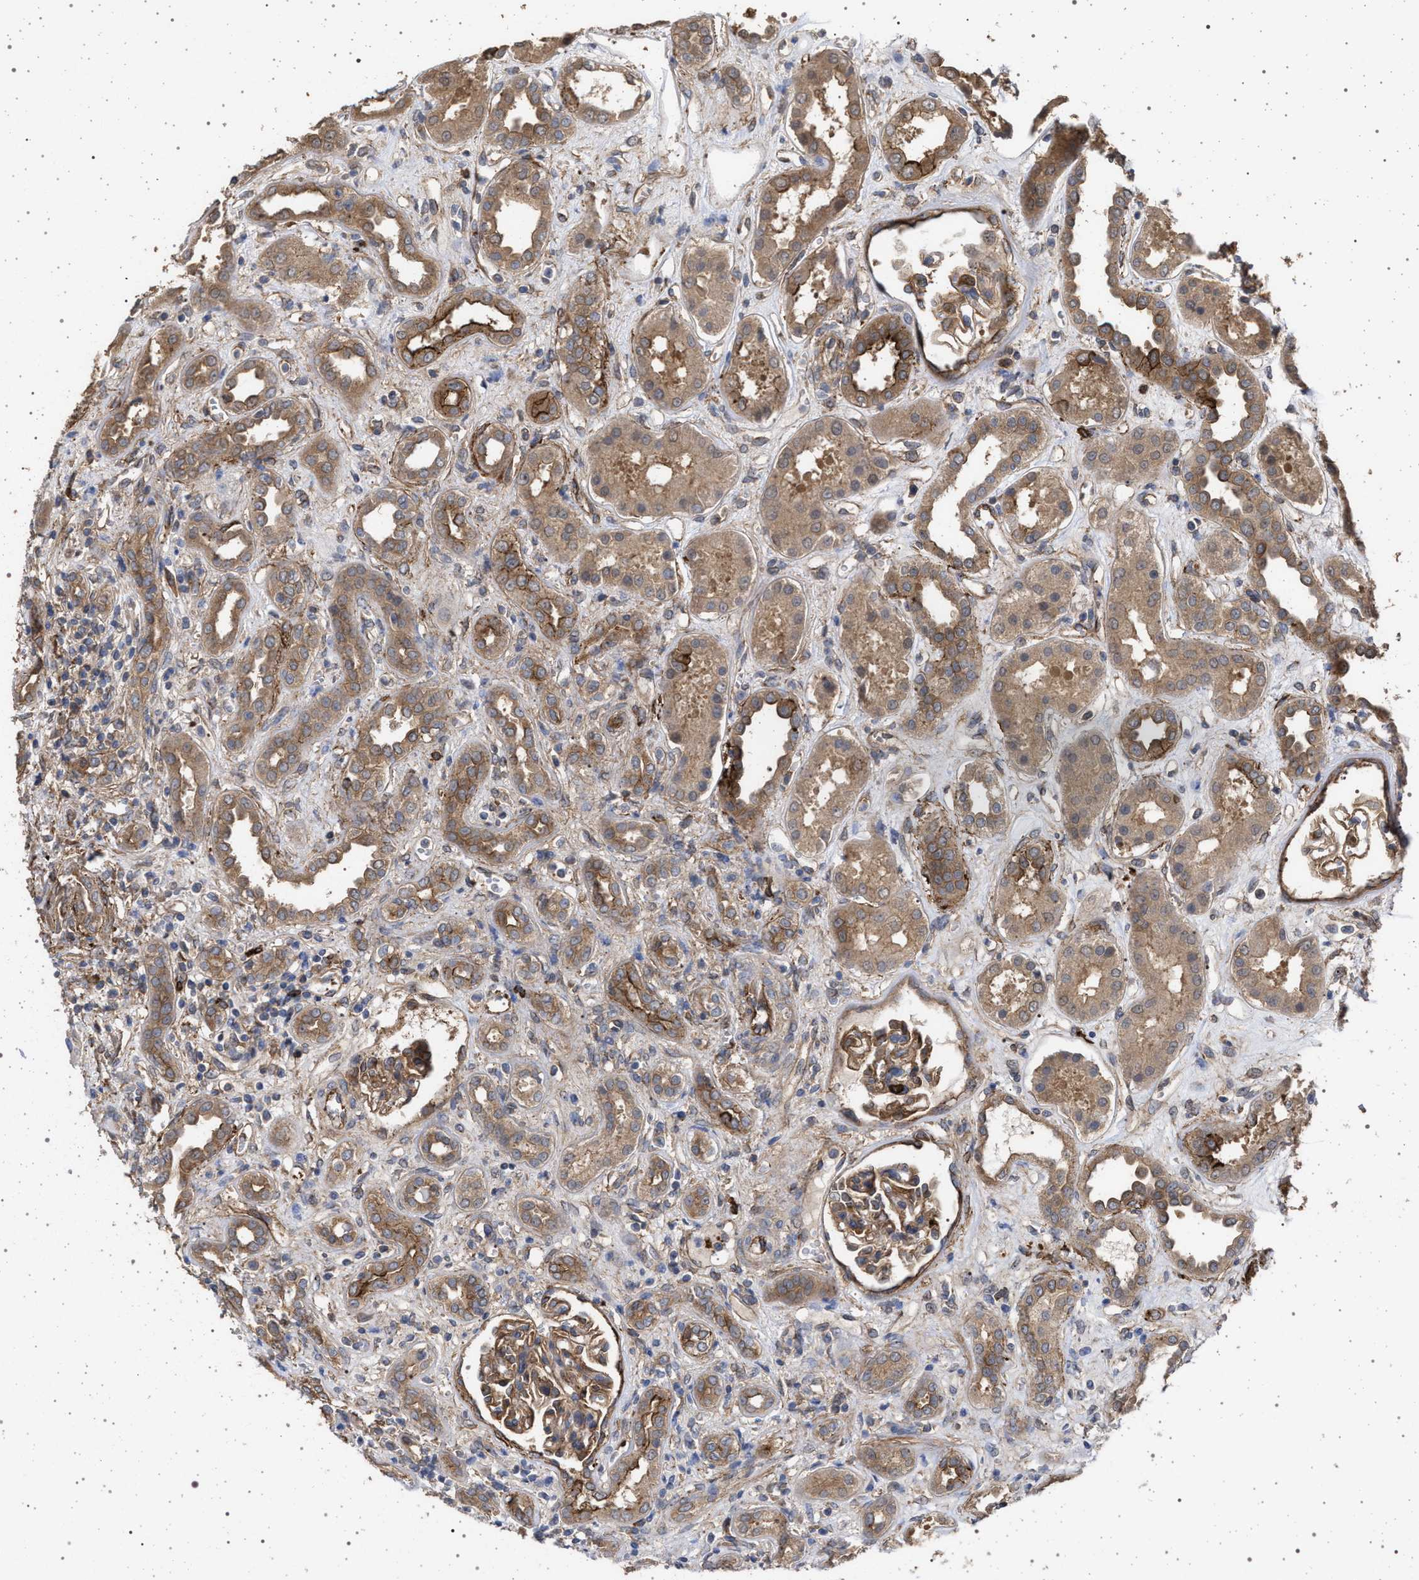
{"staining": {"intensity": "moderate", "quantity": "25%-75%", "location": "cytoplasmic/membranous"}, "tissue": "kidney", "cell_type": "Cells in glomeruli", "image_type": "normal", "snomed": [{"axis": "morphology", "description": "Normal tissue, NOS"}, {"axis": "topography", "description": "Kidney"}], "caption": "Cells in glomeruli reveal medium levels of moderate cytoplasmic/membranous positivity in about 25%-75% of cells in benign kidney. The staining was performed using DAB, with brown indicating positive protein expression. Nuclei are stained blue with hematoxylin.", "gene": "IFT20", "patient": {"sex": "male", "age": 59}}